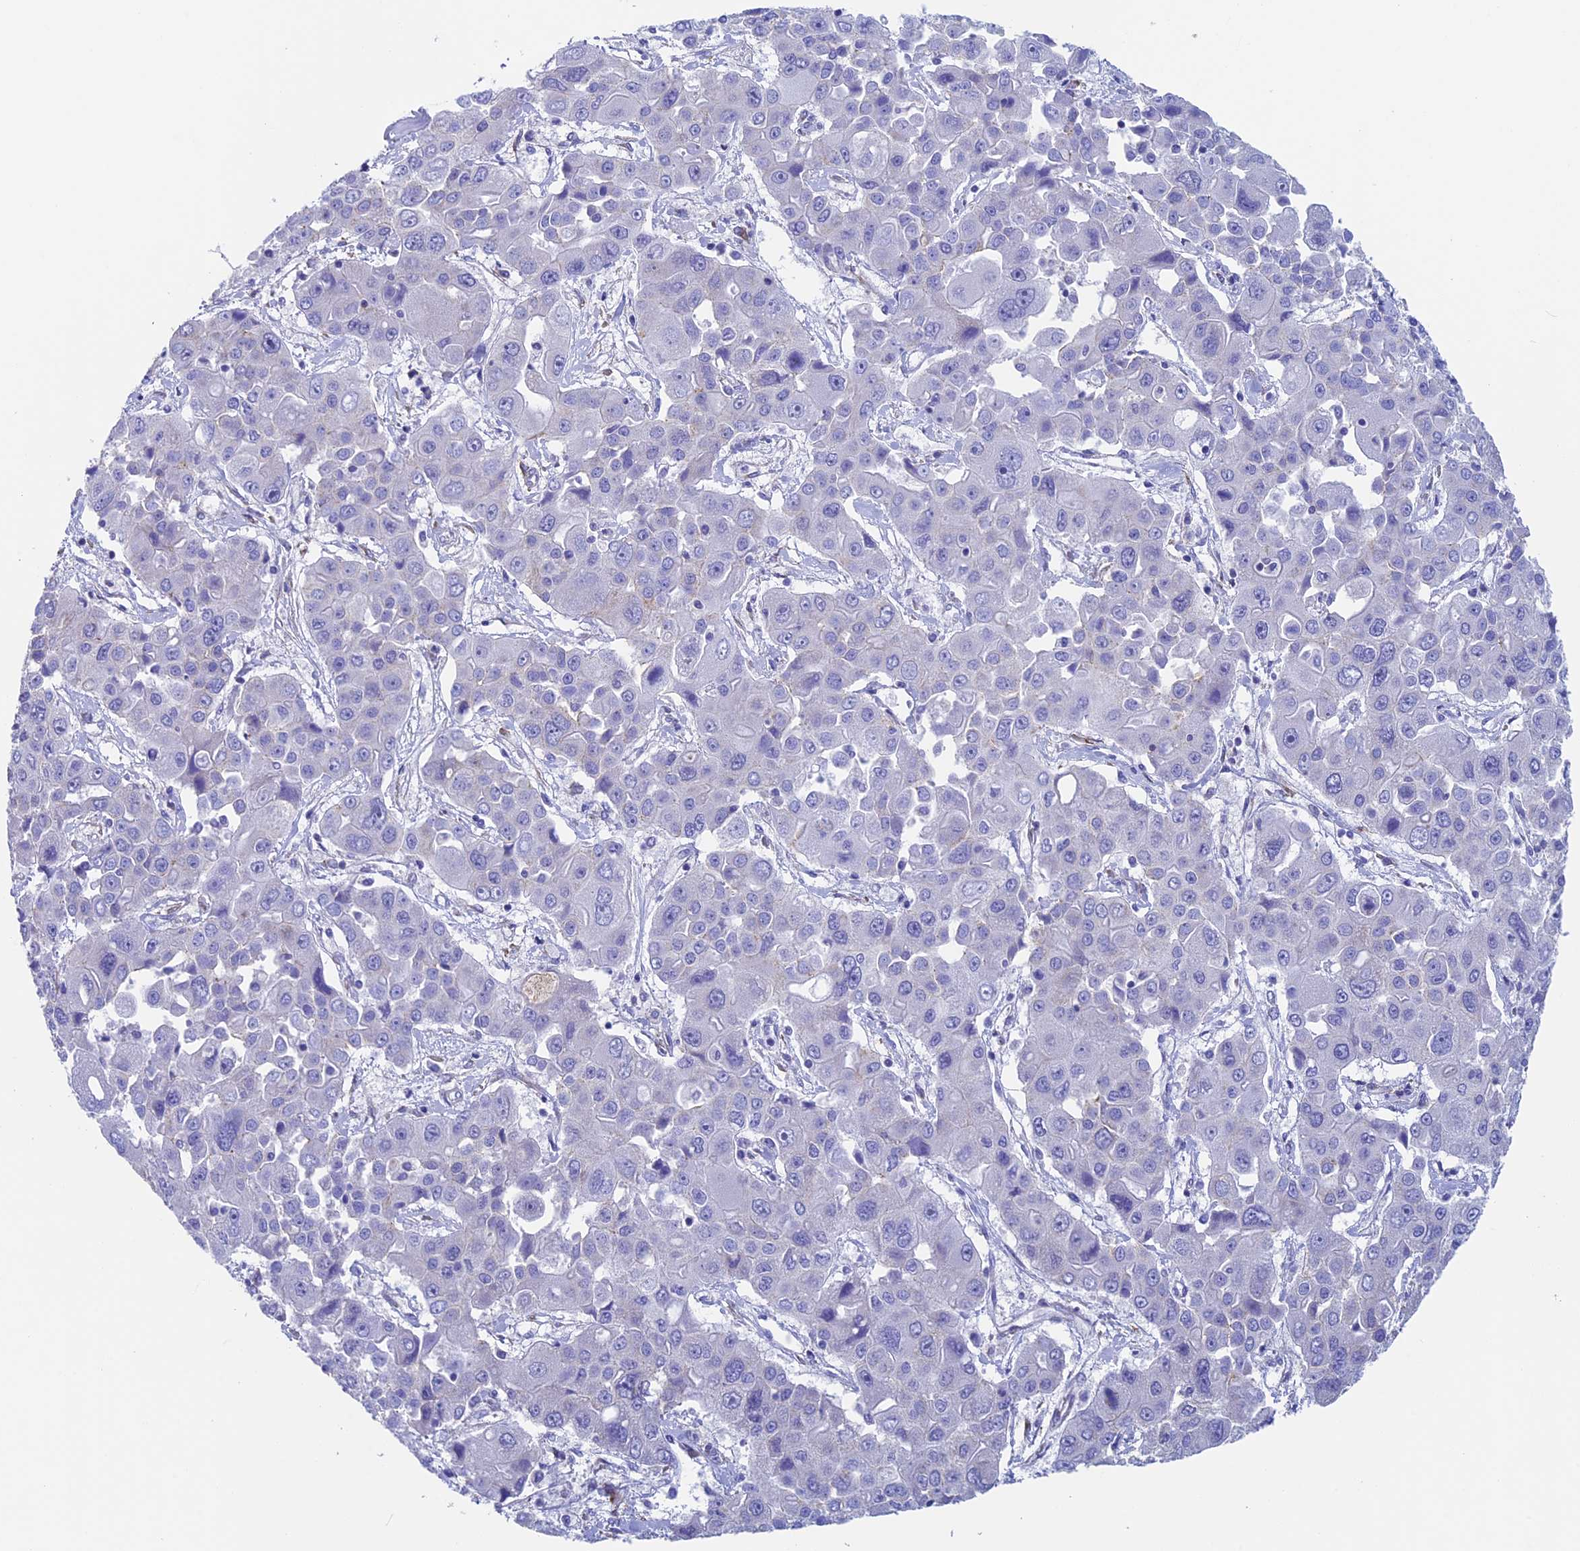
{"staining": {"intensity": "negative", "quantity": "none", "location": "none"}, "tissue": "liver cancer", "cell_type": "Tumor cells", "image_type": "cancer", "snomed": [{"axis": "morphology", "description": "Cholangiocarcinoma"}, {"axis": "topography", "description": "Liver"}], "caption": "An immunohistochemistry histopathology image of liver cancer (cholangiocarcinoma) is shown. There is no staining in tumor cells of liver cancer (cholangiocarcinoma).", "gene": "SEPTIN1", "patient": {"sex": "male", "age": 67}}